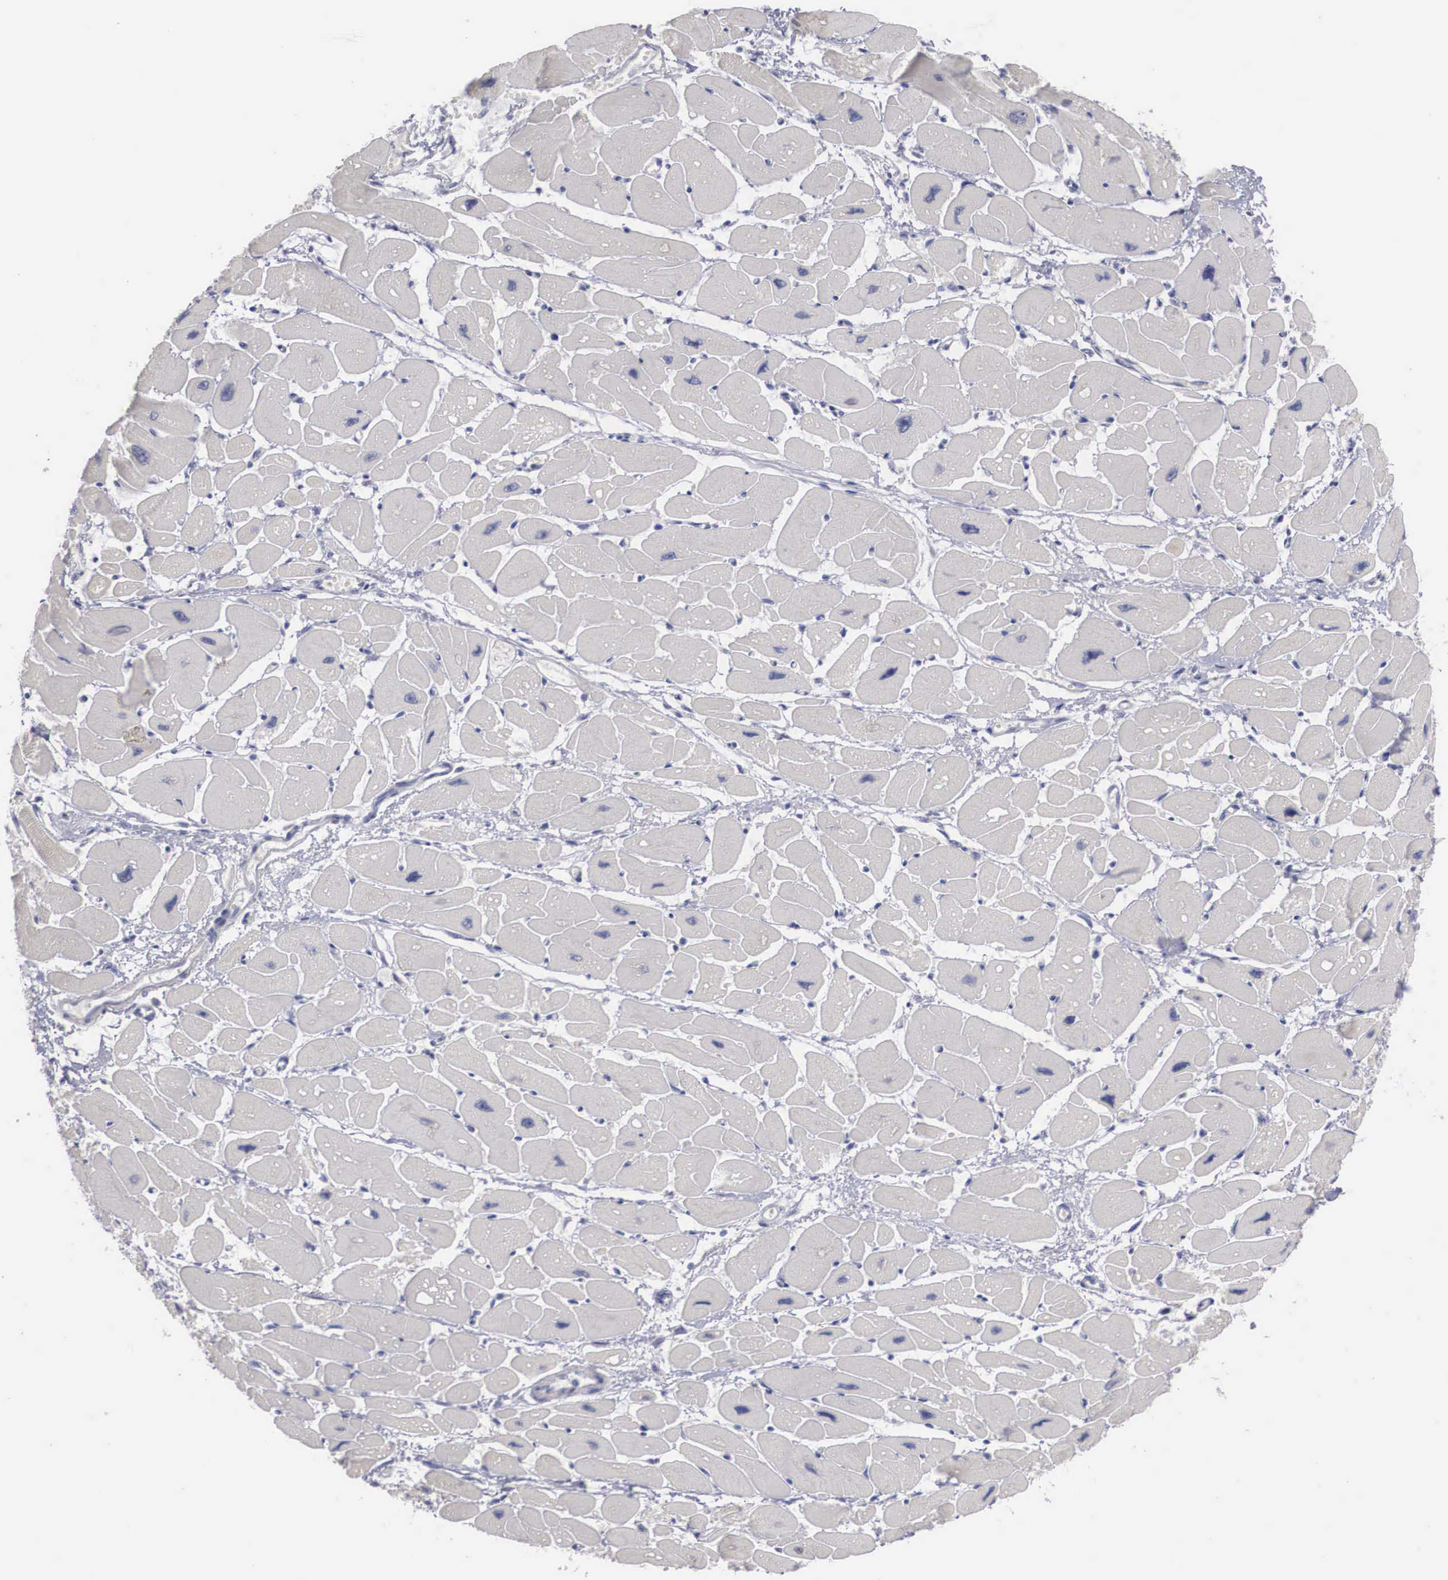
{"staining": {"intensity": "negative", "quantity": "none", "location": "none"}, "tissue": "heart muscle", "cell_type": "Cardiomyocytes", "image_type": "normal", "snomed": [{"axis": "morphology", "description": "Normal tissue, NOS"}, {"axis": "topography", "description": "Heart"}], "caption": "Immunohistochemistry (IHC) of unremarkable human heart muscle exhibits no positivity in cardiomyocytes.", "gene": "WDR89", "patient": {"sex": "female", "age": 54}}